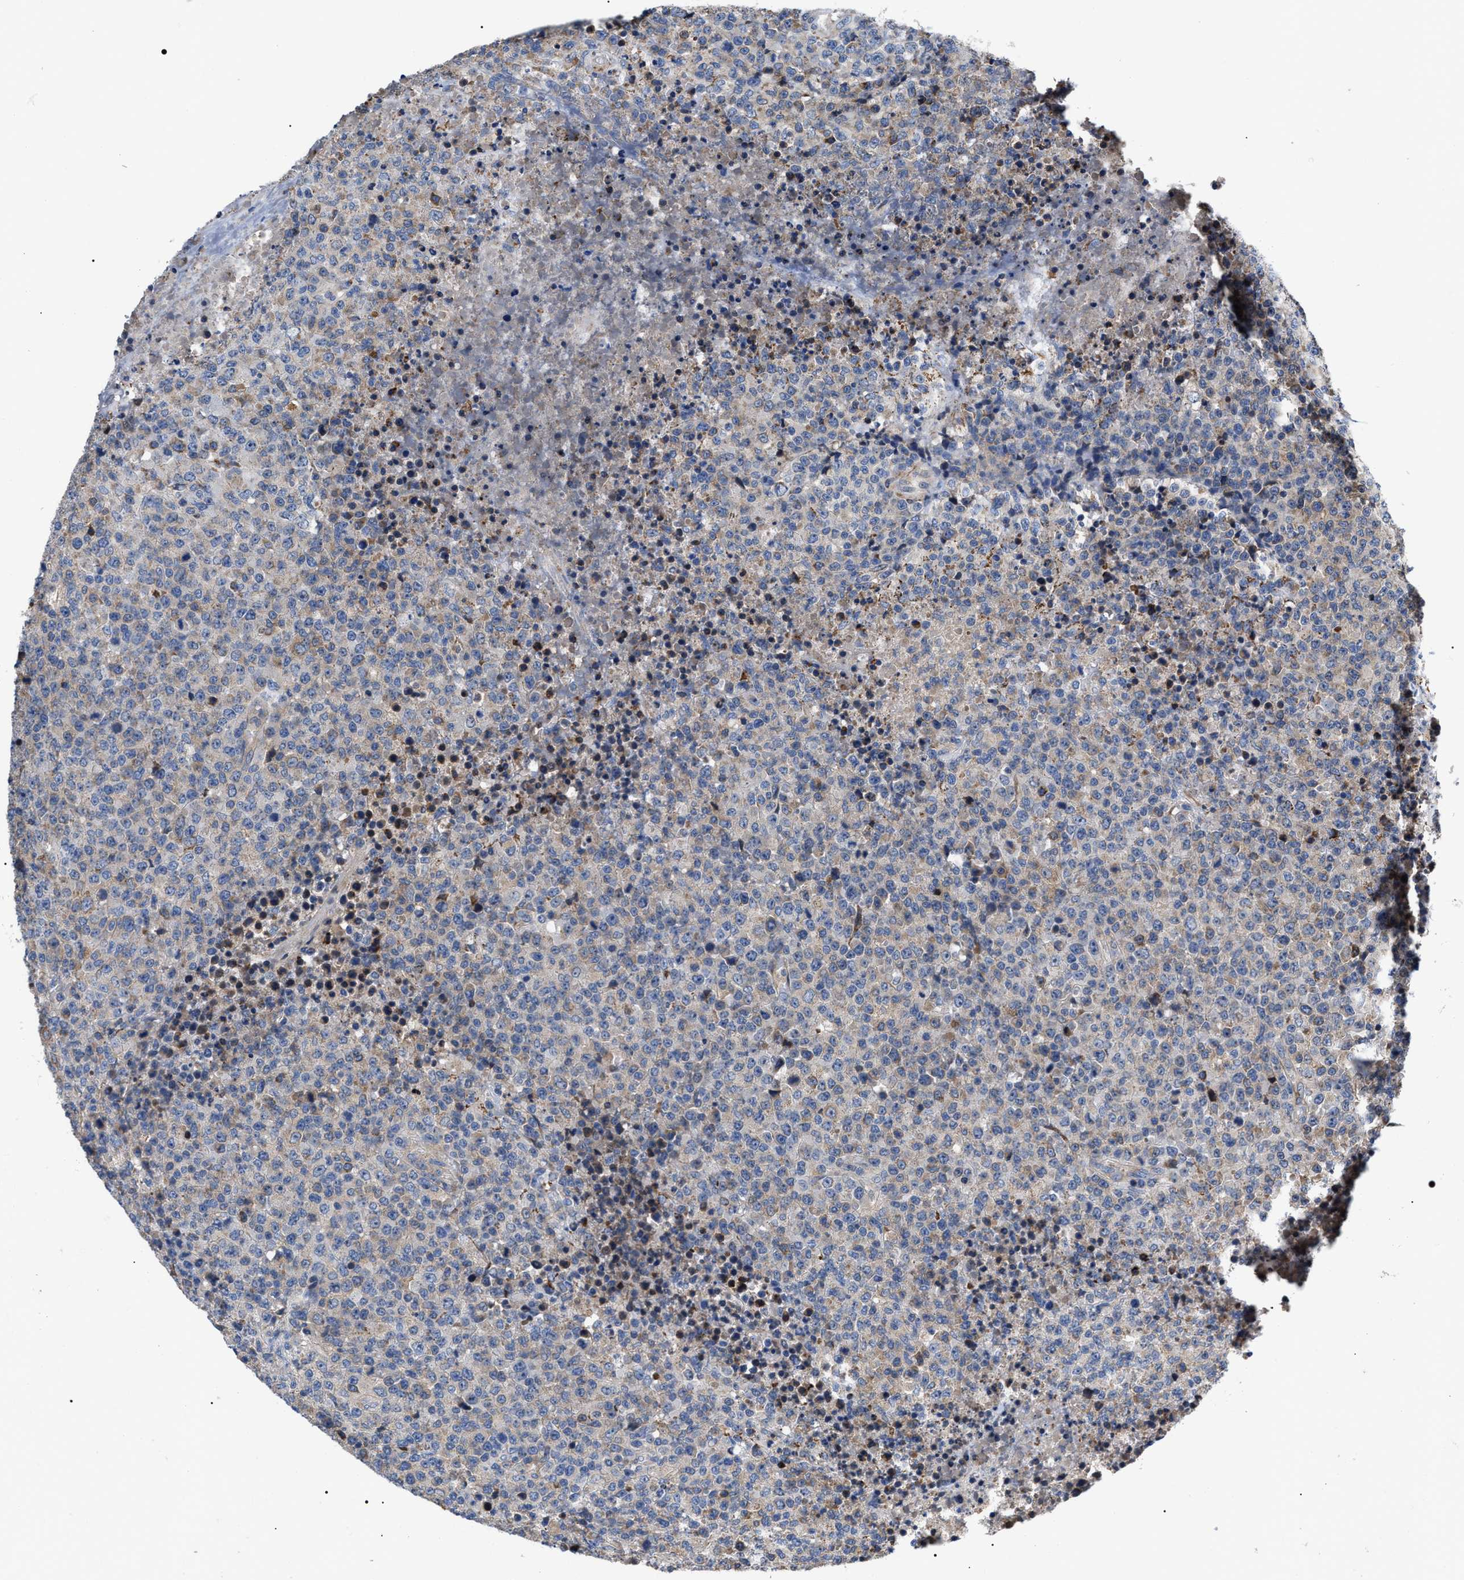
{"staining": {"intensity": "weak", "quantity": "<25%", "location": "cytoplasmic/membranous"}, "tissue": "lymphoma", "cell_type": "Tumor cells", "image_type": "cancer", "snomed": [{"axis": "morphology", "description": "Malignant lymphoma, non-Hodgkin's type, High grade"}, {"axis": "topography", "description": "Lymph node"}], "caption": "An IHC histopathology image of malignant lymphoma, non-Hodgkin's type (high-grade) is shown. There is no staining in tumor cells of malignant lymphoma, non-Hodgkin's type (high-grade).", "gene": "MACC1", "patient": {"sex": "male", "age": 13}}